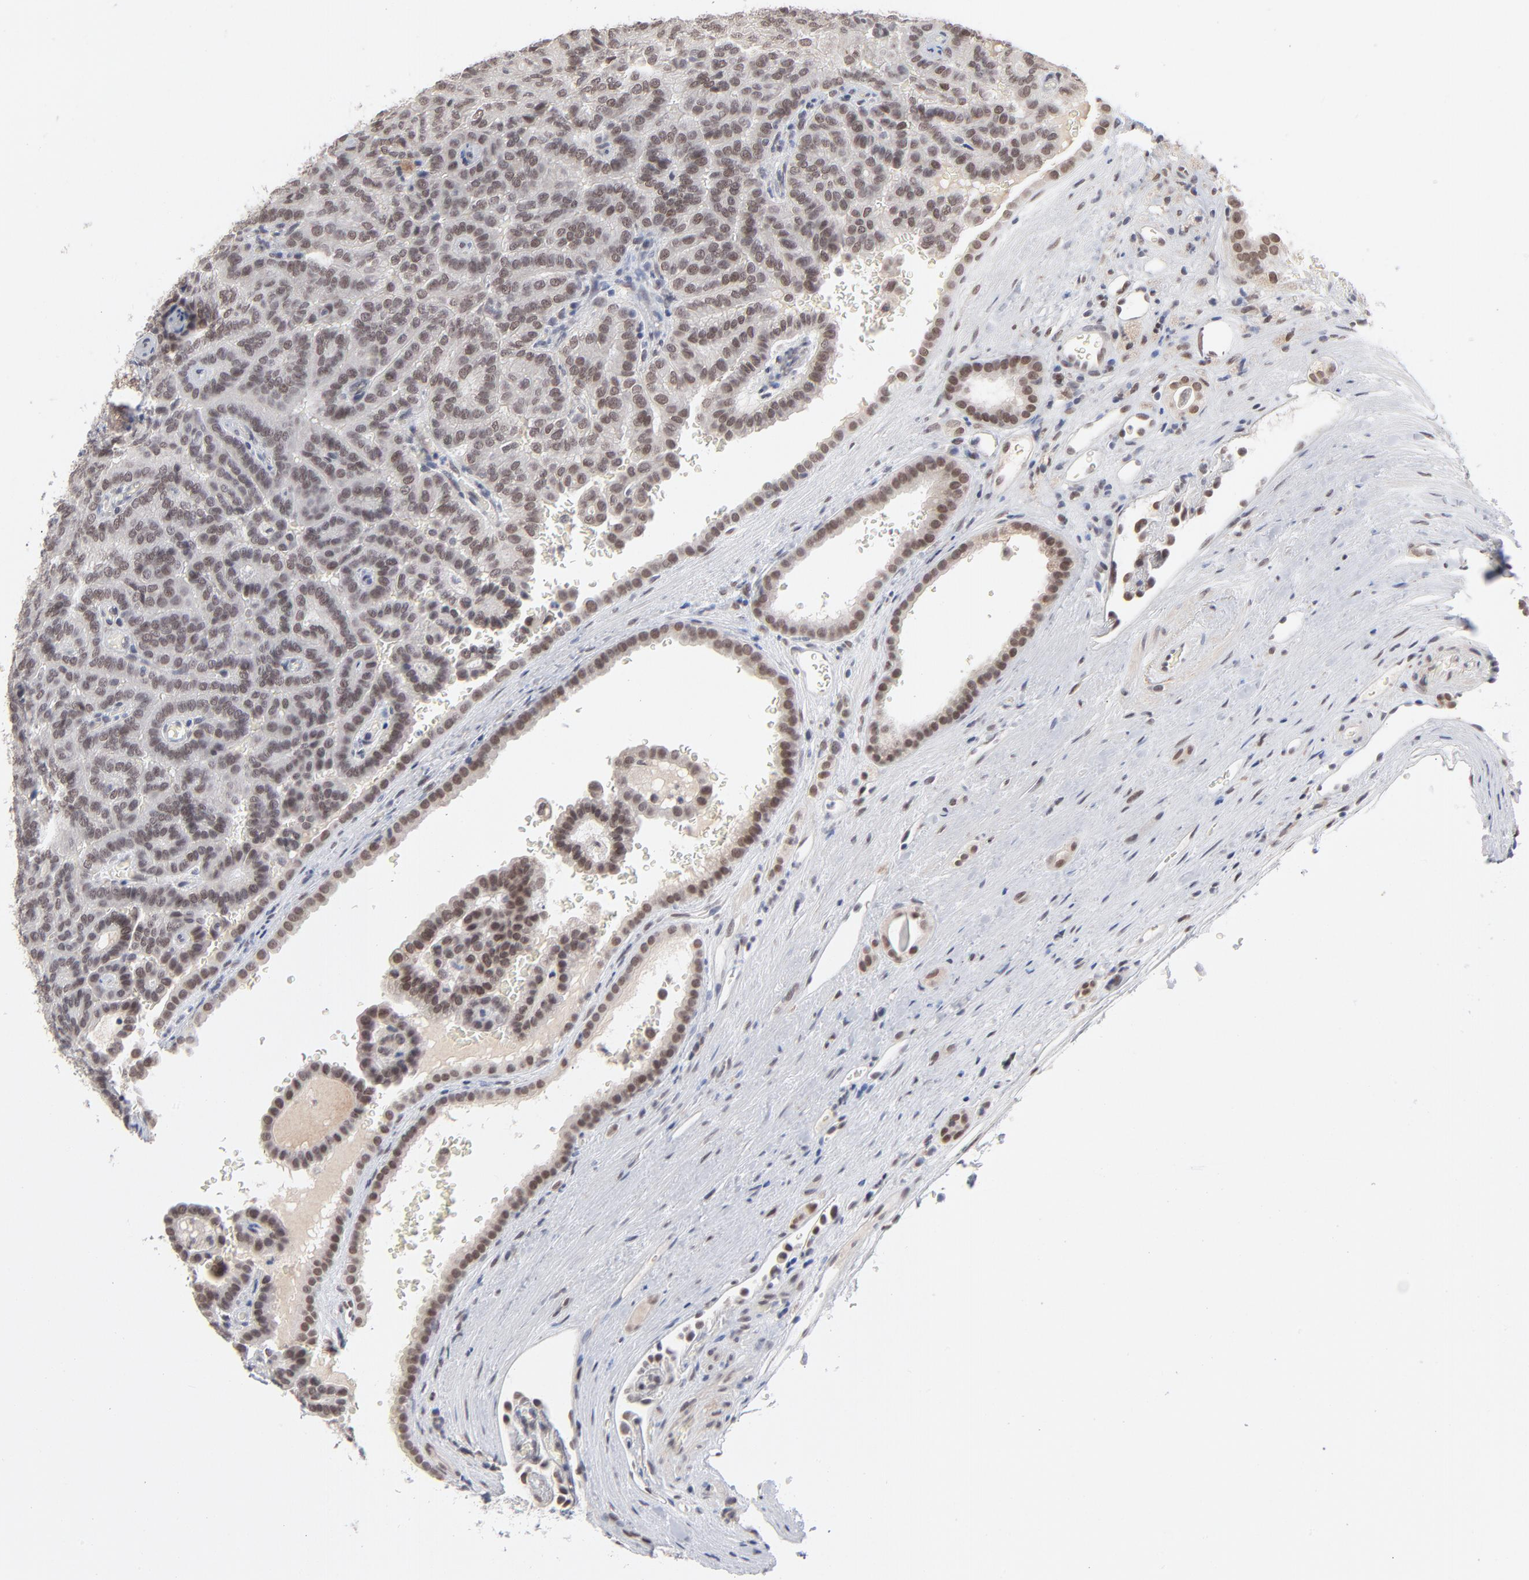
{"staining": {"intensity": "weak", "quantity": "25%-75%", "location": "nuclear"}, "tissue": "renal cancer", "cell_type": "Tumor cells", "image_type": "cancer", "snomed": [{"axis": "morphology", "description": "Adenocarcinoma, NOS"}, {"axis": "topography", "description": "Kidney"}], "caption": "Protein analysis of adenocarcinoma (renal) tissue exhibits weak nuclear staining in about 25%-75% of tumor cells.", "gene": "MBIP", "patient": {"sex": "male", "age": 61}}